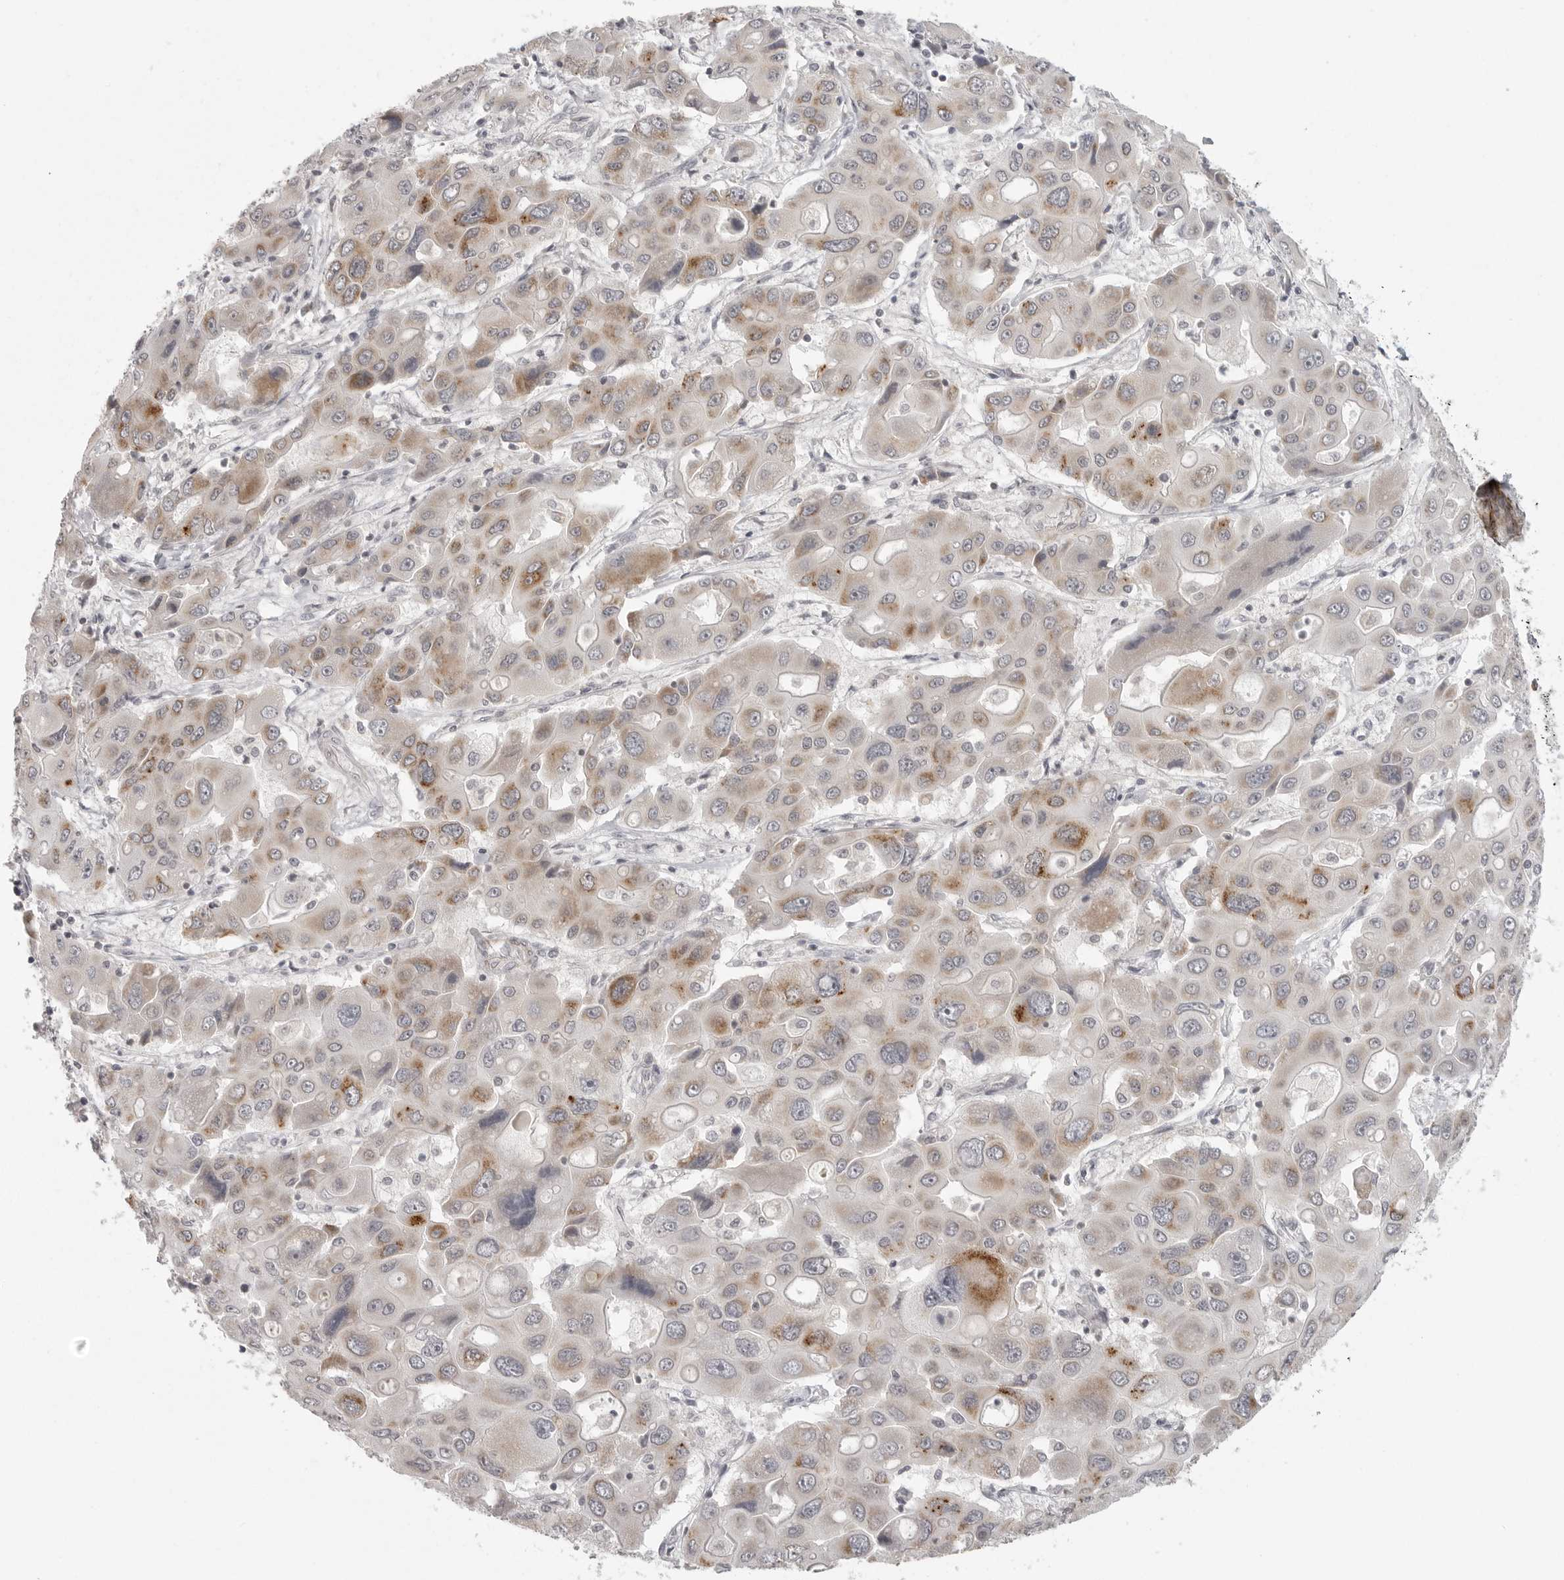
{"staining": {"intensity": "moderate", "quantity": ">75%", "location": "cytoplasmic/membranous"}, "tissue": "liver cancer", "cell_type": "Tumor cells", "image_type": "cancer", "snomed": [{"axis": "morphology", "description": "Cholangiocarcinoma"}, {"axis": "topography", "description": "Liver"}], "caption": "The image demonstrates staining of liver cancer (cholangiocarcinoma), revealing moderate cytoplasmic/membranous protein staining (brown color) within tumor cells. The protein is stained brown, and the nuclei are stained in blue (DAB IHC with brightfield microscopy, high magnification).", "gene": "TUT4", "patient": {"sex": "male", "age": 67}}